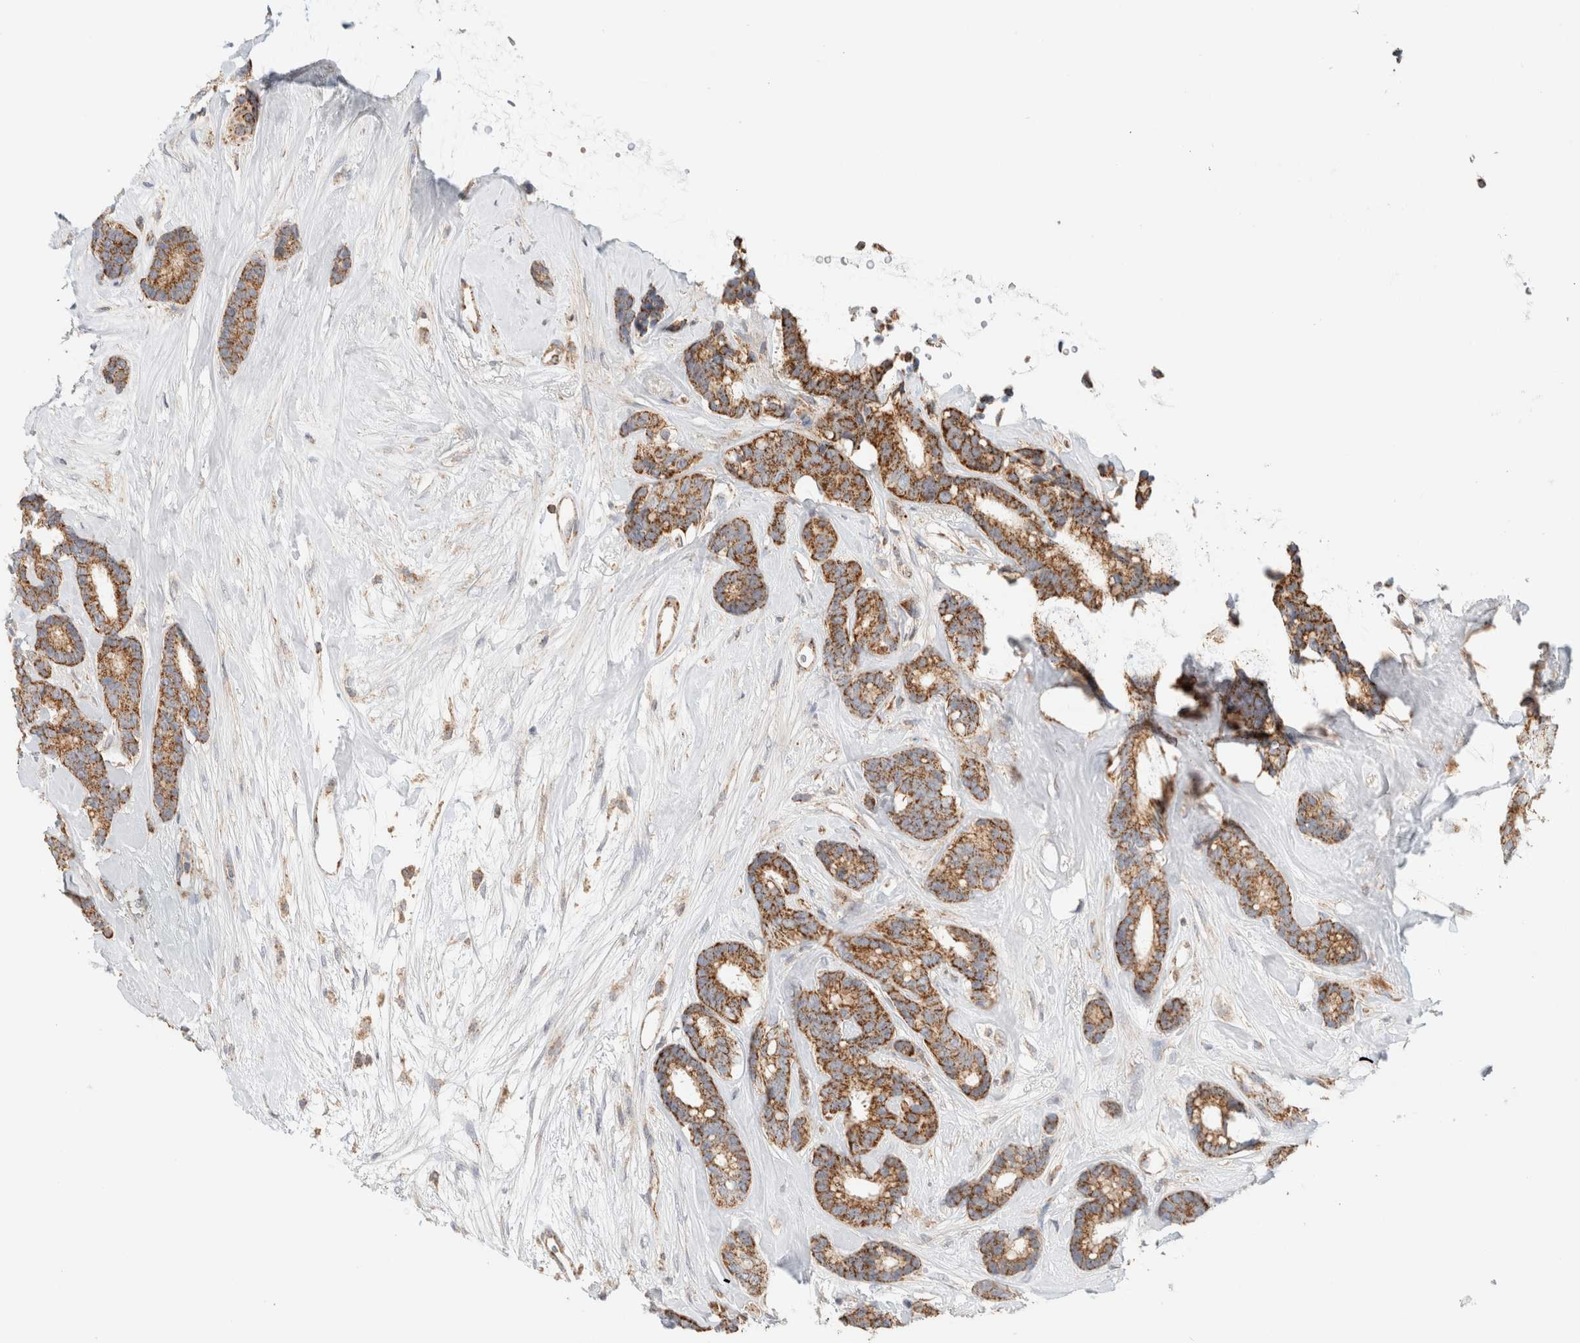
{"staining": {"intensity": "strong", "quantity": ">75%", "location": "cytoplasmic/membranous"}, "tissue": "breast cancer", "cell_type": "Tumor cells", "image_type": "cancer", "snomed": [{"axis": "morphology", "description": "Duct carcinoma"}, {"axis": "topography", "description": "Breast"}], "caption": "DAB (3,3'-diaminobenzidine) immunohistochemical staining of breast infiltrating ductal carcinoma demonstrates strong cytoplasmic/membranous protein positivity in approximately >75% of tumor cells. (DAB IHC with brightfield microscopy, high magnification).", "gene": "MRM3", "patient": {"sex": "female", "age": 87}}